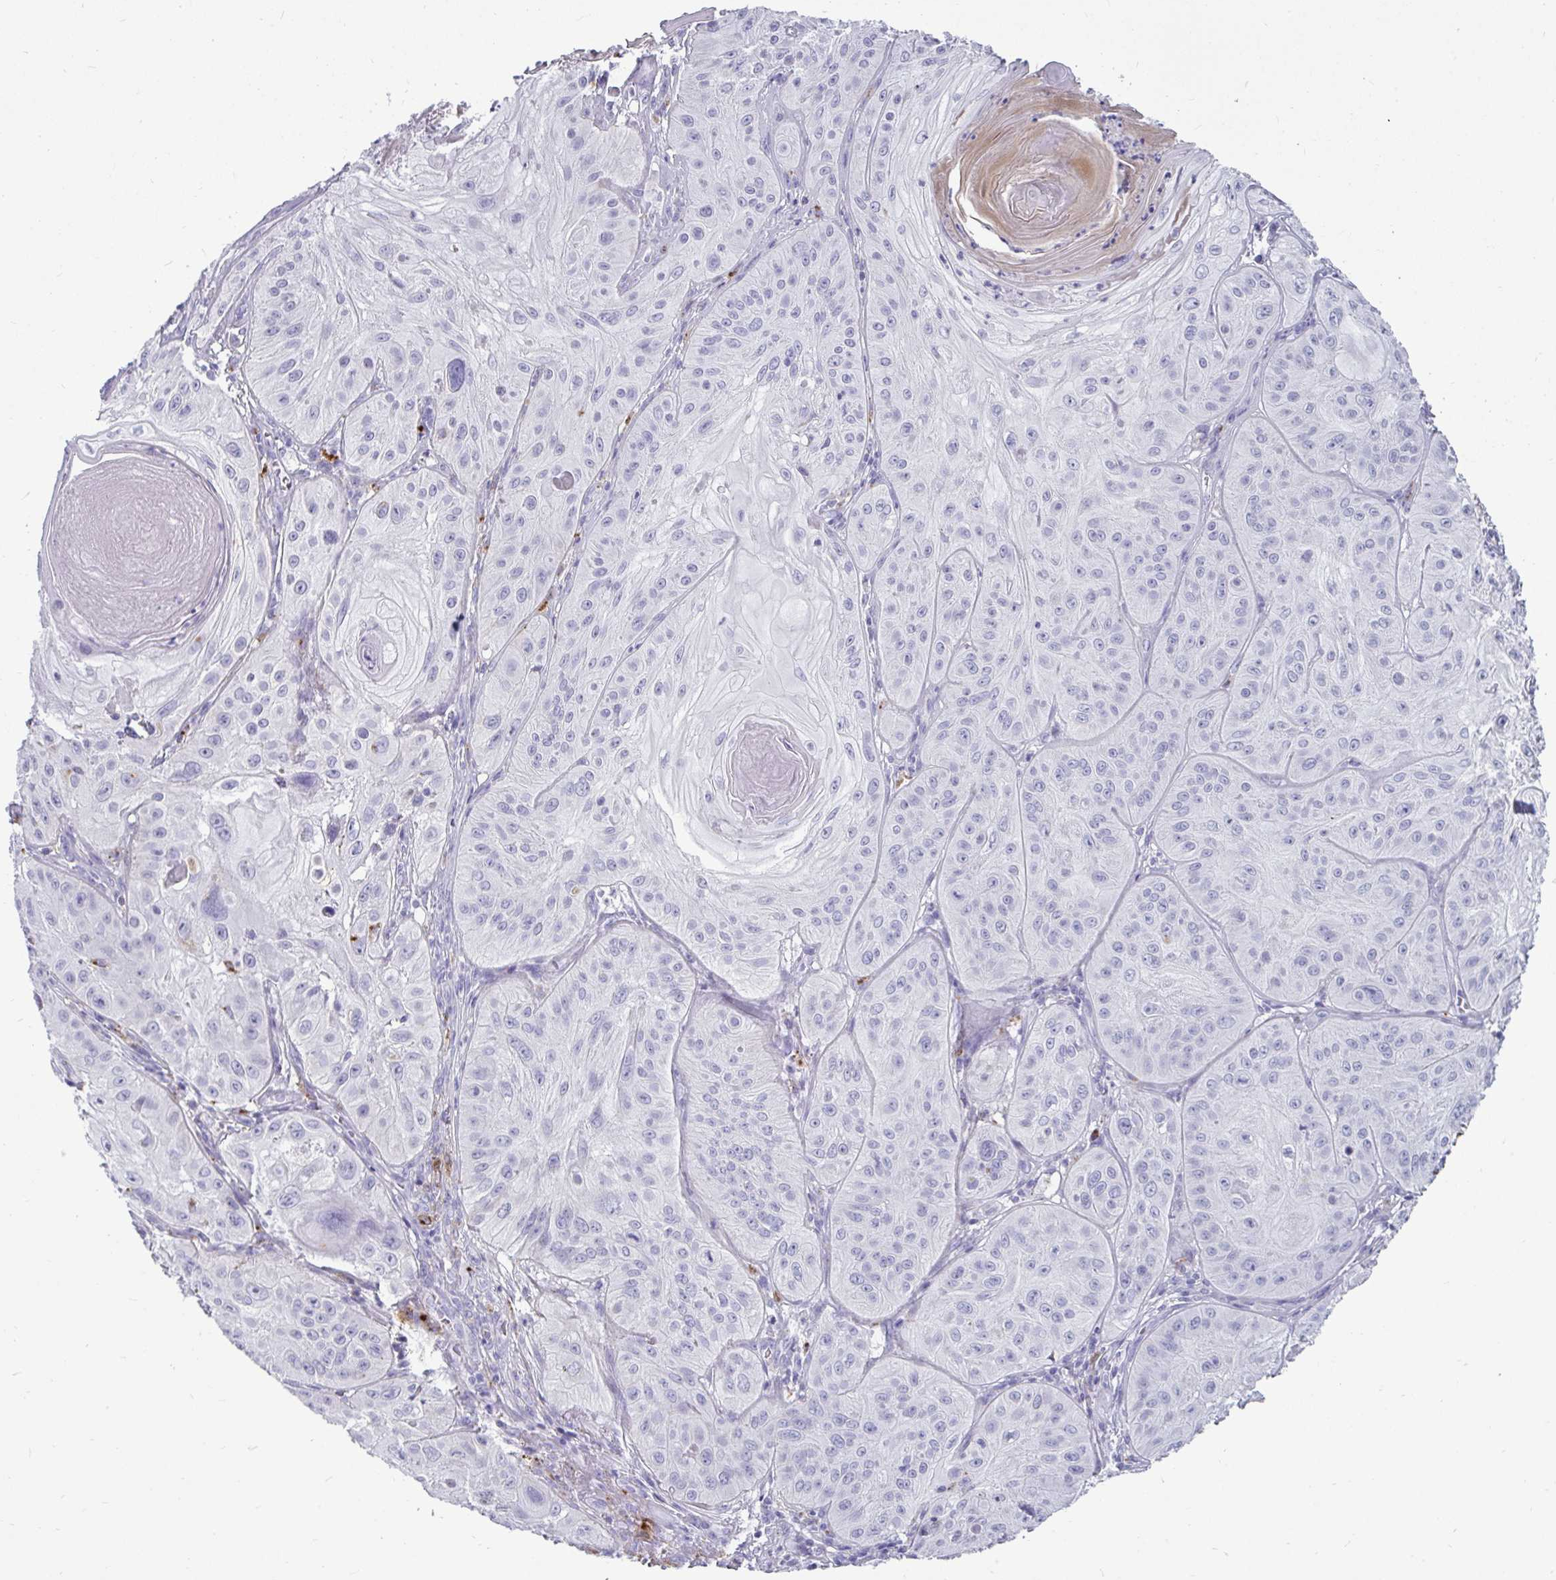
{"staining": {"intensity": "negative", "quantity": "none", "location": "none"}, "tissue": "skin cancer", "cell_type": "Tumor cells", "image_type": "cancer", "snomed": [{"axis": "morphology", "description": "Squamous cell carcinoma, NOS"}, {"axis": "topography", "description": "Skin"}], "caption": "Immunohistochemistry (IHC) micrograph of neoplastic tissue: human skin cancer (squamous cell carcinoma) stained with DAB (3,3'-diaminobenzidine) shows no significant protein positivity in tumor cells. The staining was performed using DAB (3,3'-diaminobenzidine) to visualize the protein expression in brown, while the nuclei were stained in blue with hematoxylin (Magnification: 20x).", "gene": "CTSZ", "patient": {"sex": "male", "age": 85}}